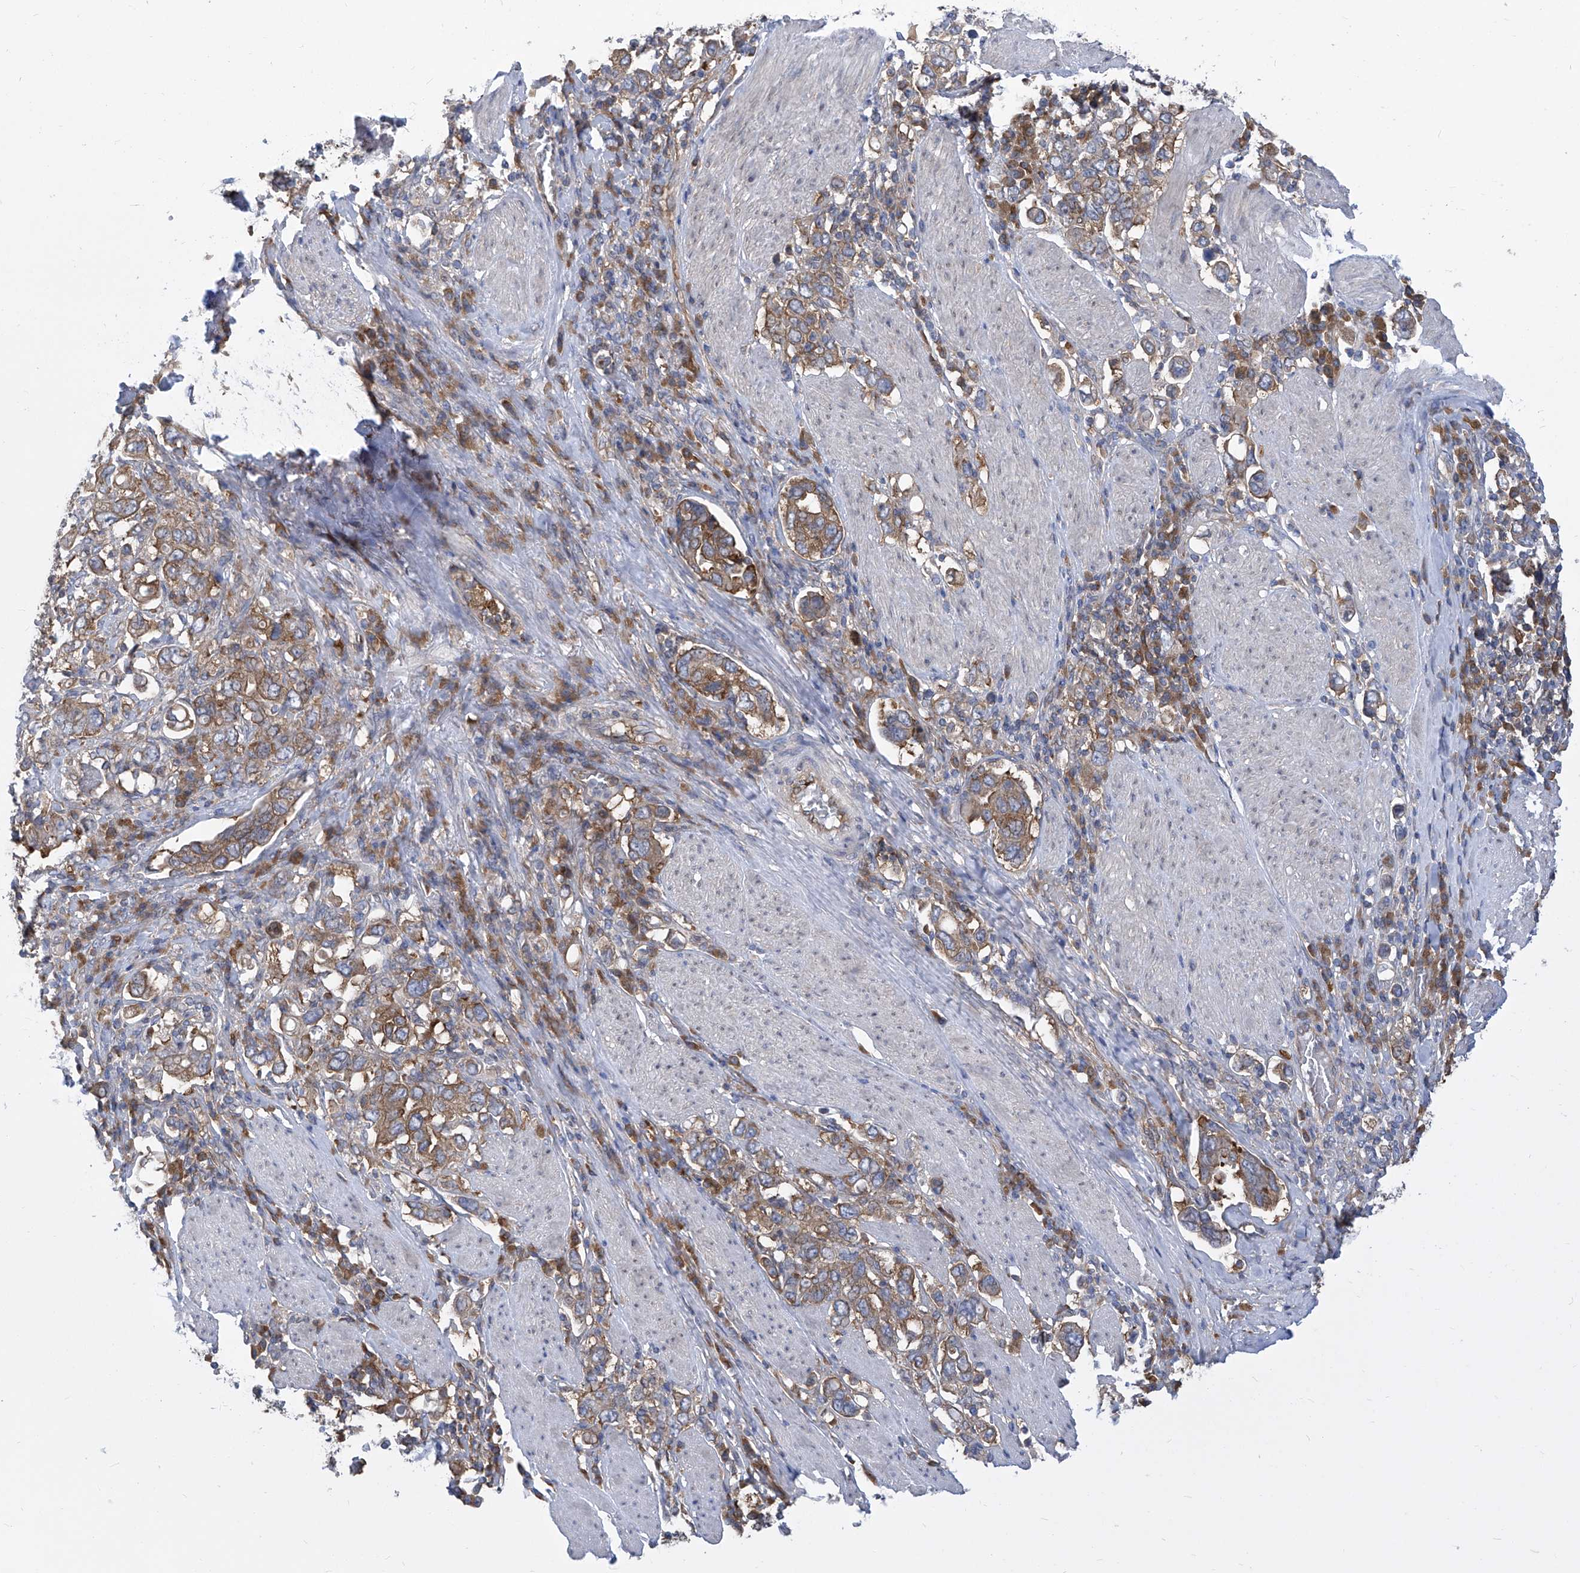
{"staining": {"intensity": "moderate", "quantity": ">75%", "location": "cytoplasmic/membranous"}, "tissue": "stomach cancer", "cell_type": "Tumor cells", "image_type": "cancer", "snomed": [{"axis": "morphology", "description": "Adenocarcinoma, NOS"}, {"axis": "topography", "description": "Stomach, upper"}], "caption": "Adenocarcinoma (stomach) was stained to show a protein in brown. There is medium levels of moderate cytoplasmic/membranous expression in about >75% of tumor cells.", "gene": "EIF3M", "patient": {"sex": "male", "age": 62}}